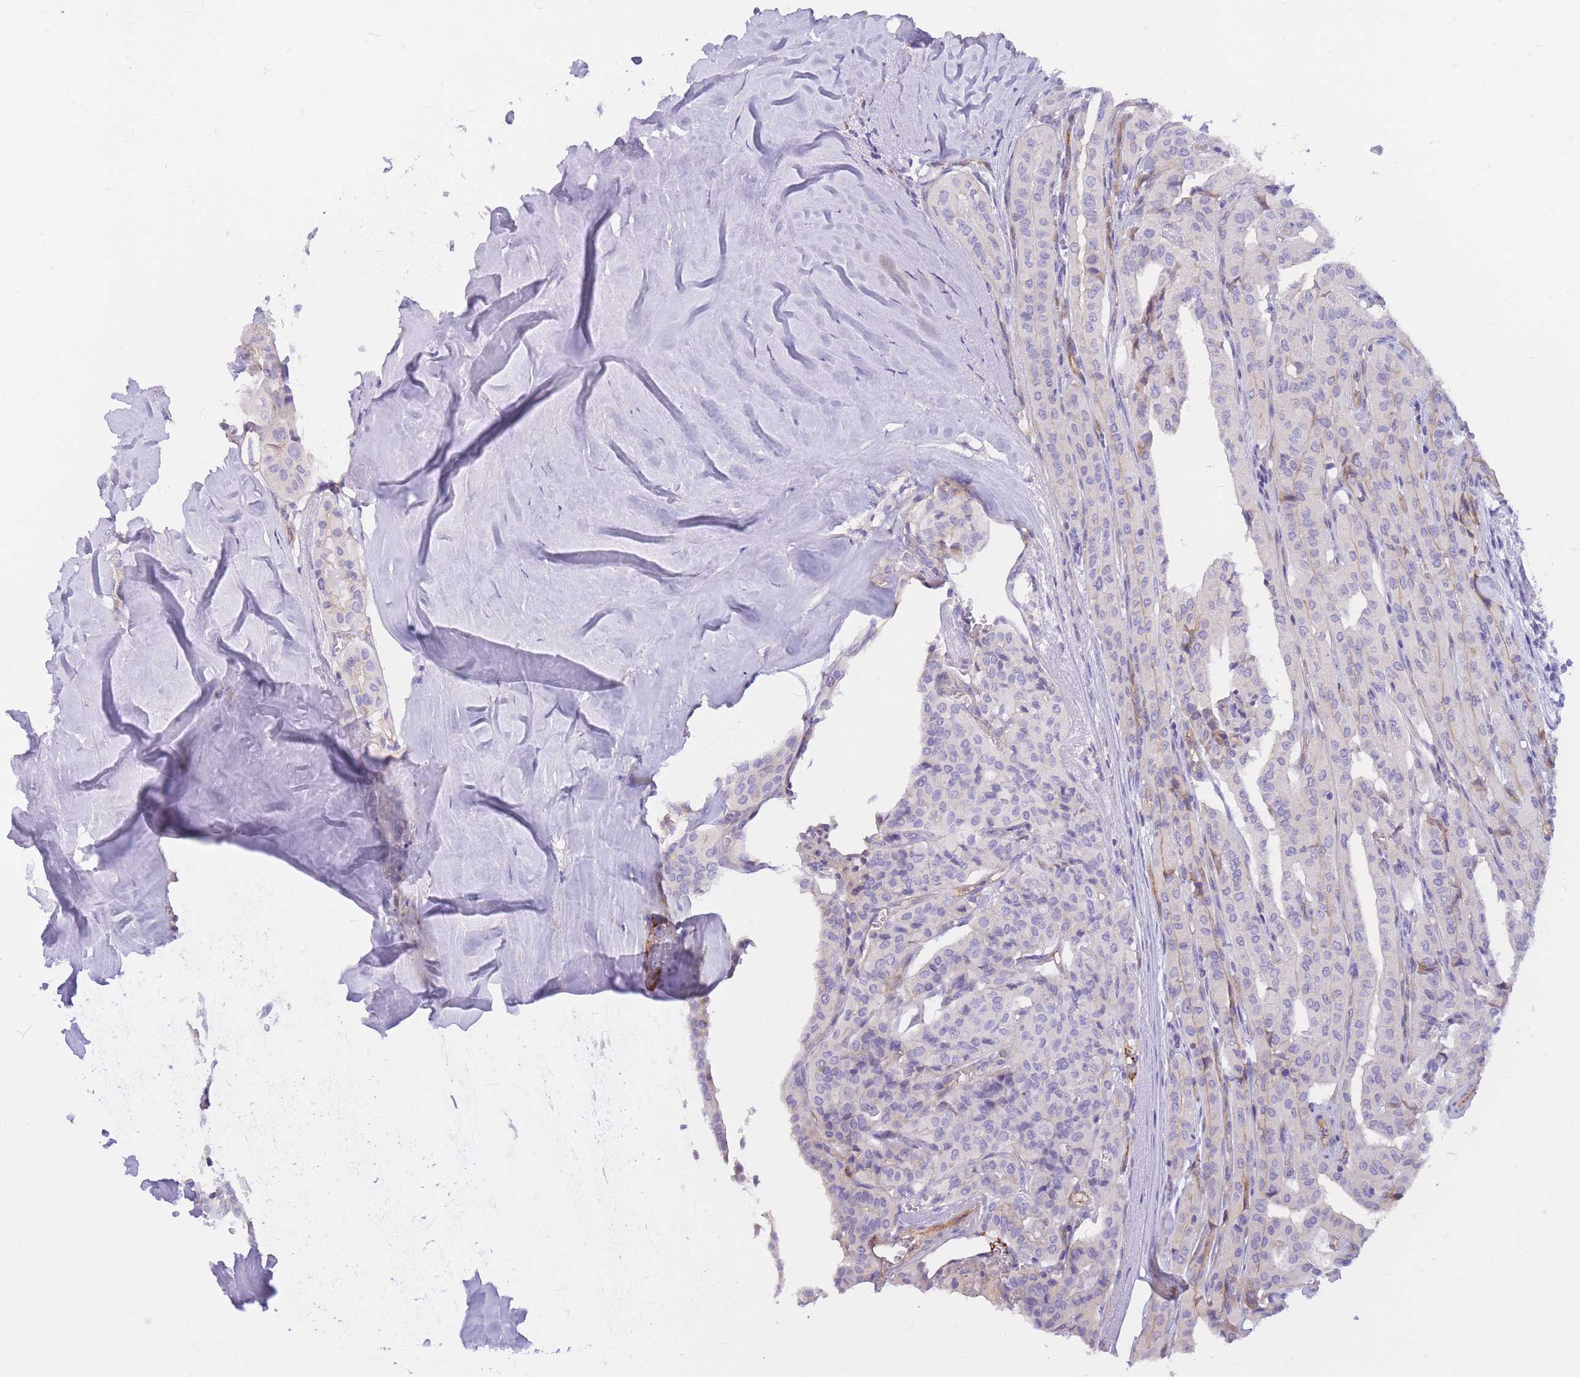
{"staining": {"intensity": "negative", "quantity": "none", "location": "none"}, "tissue": "thyroid cancer", "cell_type": "Tumor cells", "image_type": "cancer", "snomed": [{"axis": "morphology", "description": "Papillary adenocarcinoma, NOS"}, {"axis": "topography", "description": "Thyroid gland"}], "caption": "The image demonstrates no significant expression in tumor cells of papillary adenocarcinoma (thyroid). (DAB IHC, high magnification).", "gene": "SULT1A1", "patient": {"sex": "female", "age": 59}}